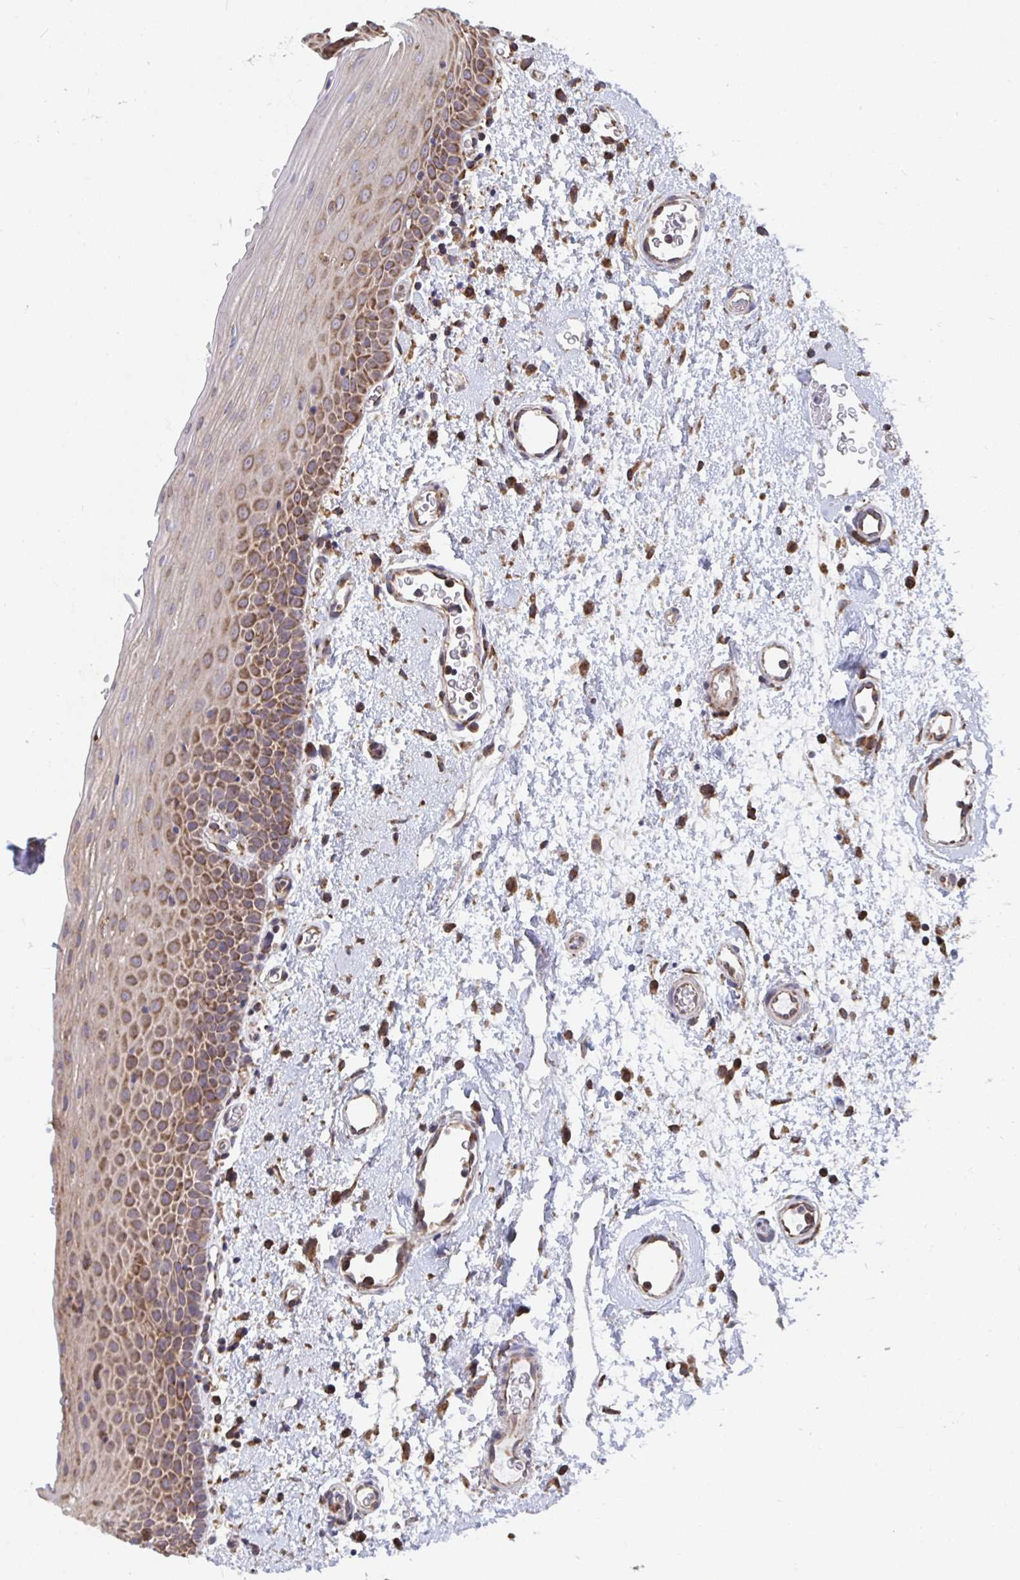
{"staining": {"intensity": "moderate", "quantity": "25%-75%", "location": "cytoplasmic/membranous"}, "tissue": "oral mucosa", "cell_type": "Squamous epithelial cells", "image_type": "normal", "snomed": [{"axis": "morphology", "description": "Normal tissue, NOS"}, {"axis": "topography", "description": "Oral tissue"}, {"axis": "topography", "description": "Head-Neck"}], "caption": "Protein expression analysis of normal oral mucosa reveals moderate cytoplasmic/membranous expression in about 25%-75% of squamous epithelial cells. (Brightfield microscopy of DAB IHC at high magnification).", "gene": "ELAVL1", "patient": {"sex": "female", "age": 55}}